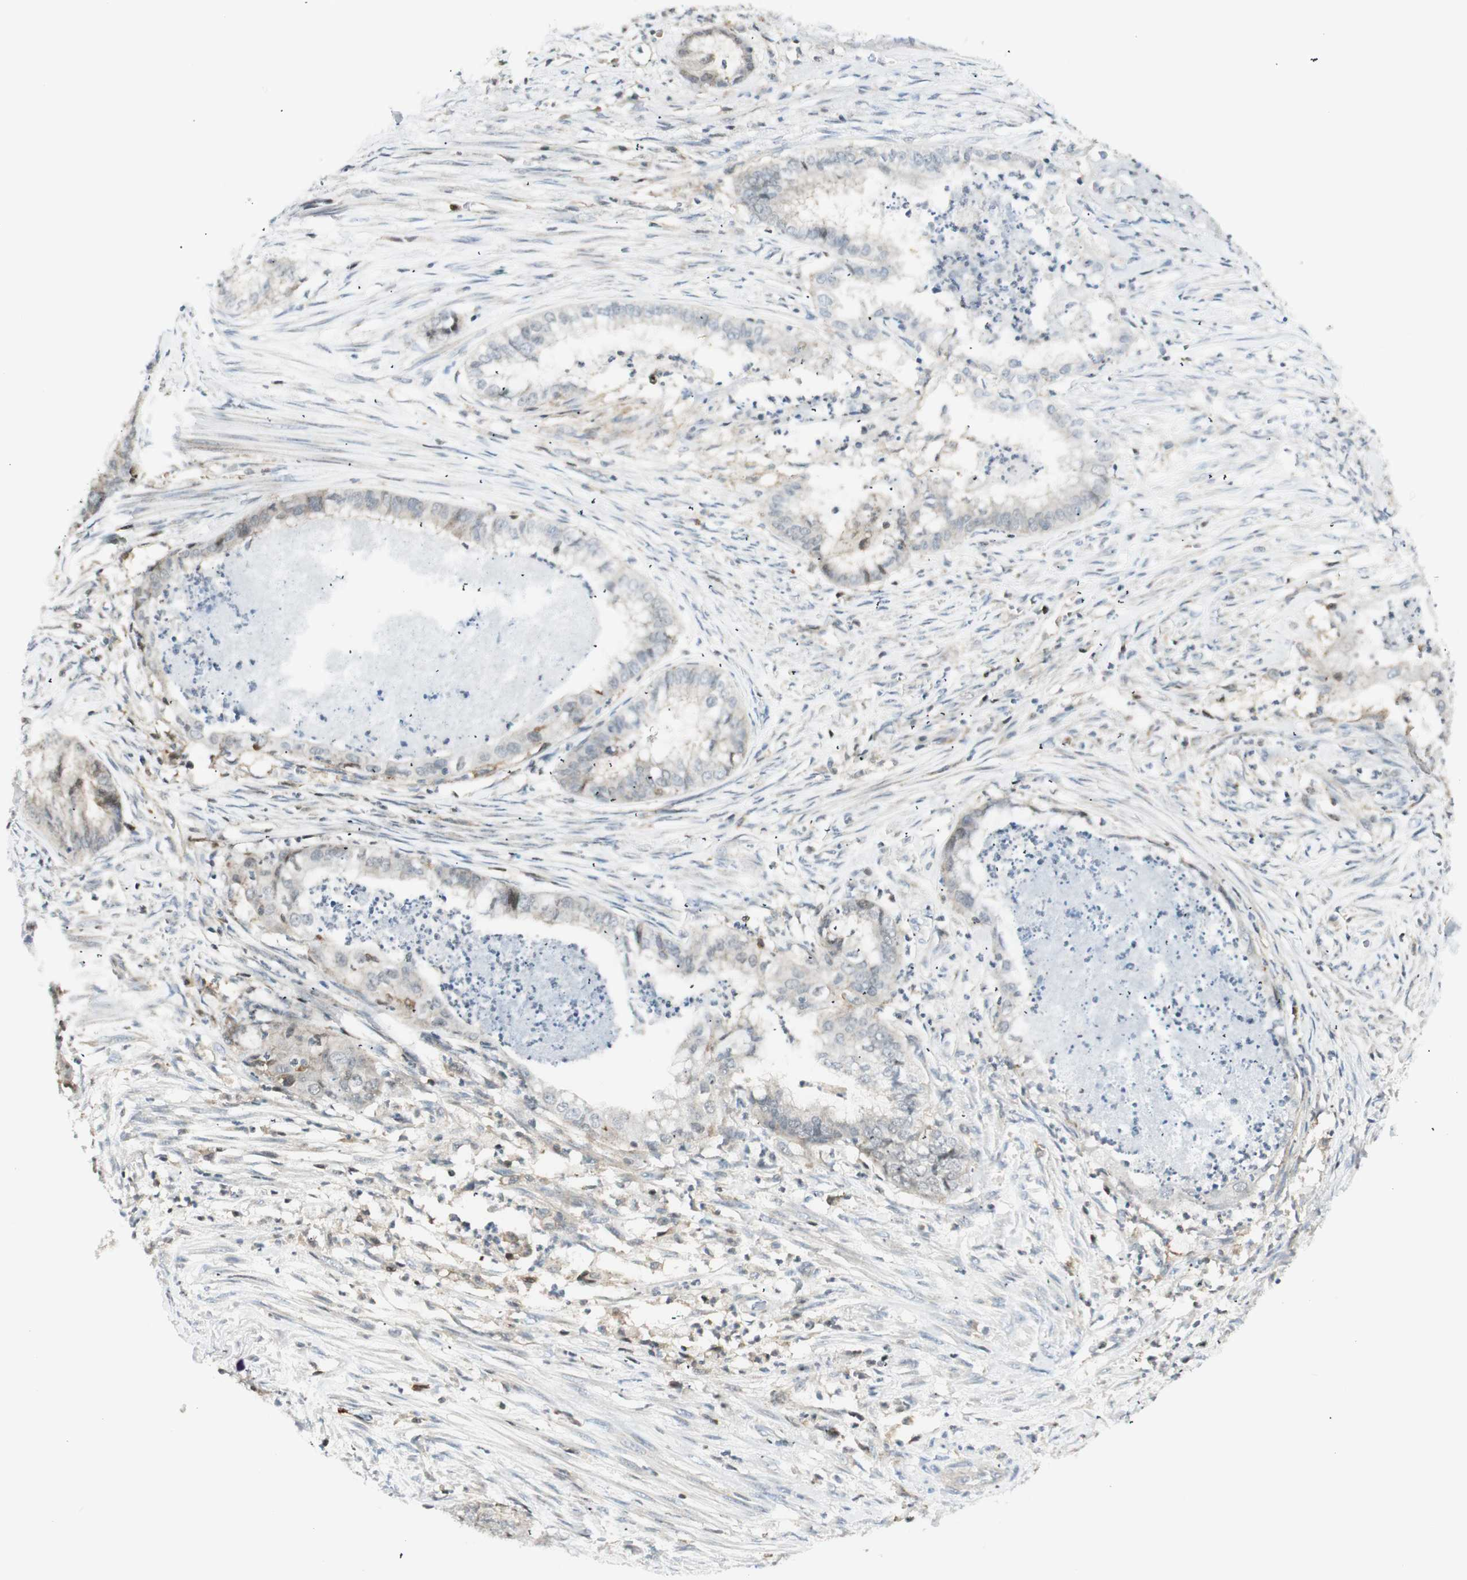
{"staining": {"intensity": "negative", "quantity": "none", "location": "none"}, "tissue": "endometrial cancer", "cell_type": "Tumor cells", "image_type": "cancer", "snomed": [{"axis": "morphology", "description": "Necrosis, NOS"}, {"axis": "morphology", "description": "Adenocarcinoma, NOS"}, {"axis": "topography", "description": "Endometrium"}], "caption": "Histopathology image shows no significant protein staining in tumor cells of adenocarcinoma (endometrial). (Brightfield microscopy of DAB immunohistochemistry (IHC) at high magnification).", "gene": "PPP1CA", "patient": {"sex": "female", "age": 79}}